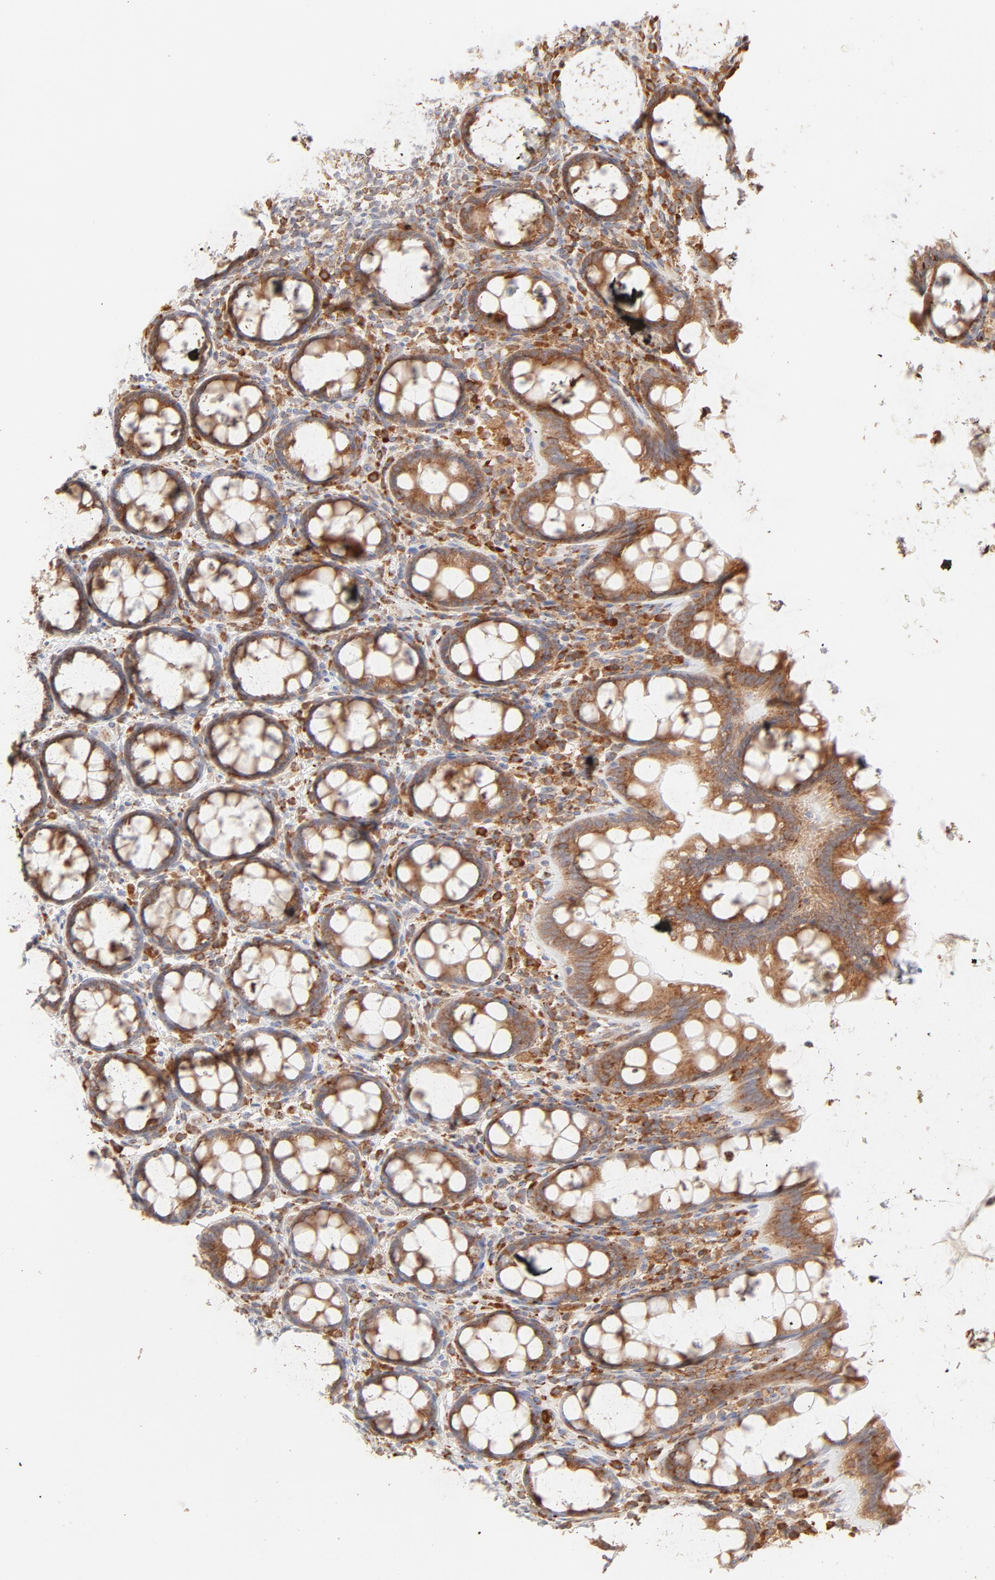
{"staining": {"intensity": "moderate", "quantity": ">75%", "location": "cytoplasmic/membranous"}, "tissue": "rectum", "cell_type": "Glandular cells", "image_type": "normal", "snomed": [{"axis": "morphology", "description": "Normal tissue, NOS"}, {"axis": "topography", "description": "Rectum"}], "caption": "DAB (3,3'-diaminobenzidine) immunohistochemical staining of benign rectum demonstrates moderate cytoplasmic/membranous protein staining in approximately >75% of glandular cells. The staining was performed using DAB, with brown indicating positive protein expression. Nuclei are stained blue with hematoxylin.", "gene": "PARP12", "patient": {"sex": "male", "age": 92}}